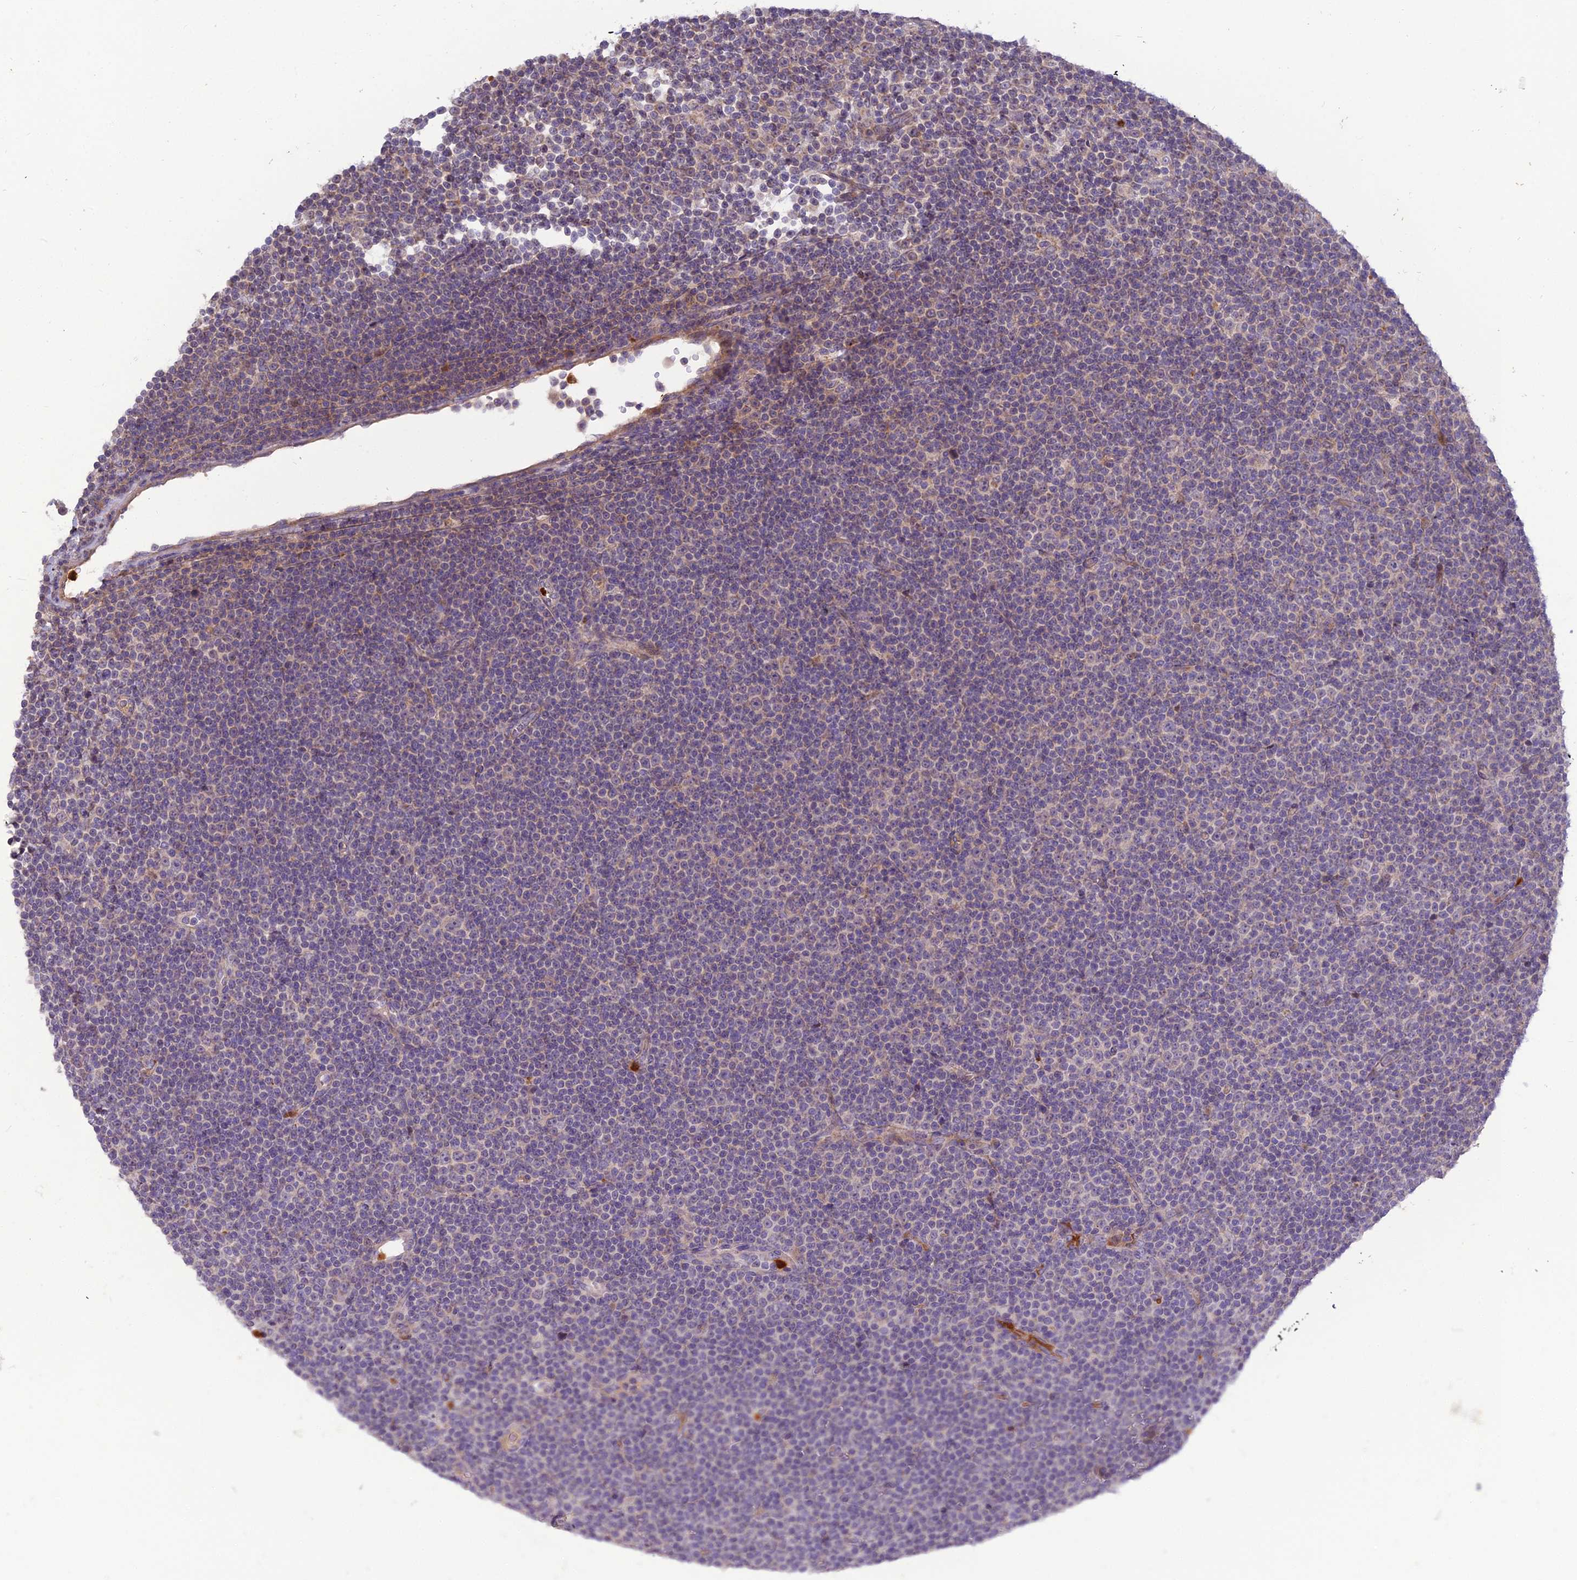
{"staining": {"intensity": "weak", "quantity": "<25%", "location": "cytoplasmic/membranous"}, "tissue": "lymphoma", "cell_type": "Tumor cells", "image_type": "cancer", "snomed": [{"axis": "morphology", "description": "Malignant lymphoma, non-Hodgkin's type, Low grade"}, {"axis": "topography", "description": "Lymph node"}], "caption": "Protein analysis of malignant lymphoma, non-Hodgkin's type (low-grade) exhibits no significant positivity in tumor cells.", "gene": "EID2", "patient": {"sex": "female", "age": 67}}